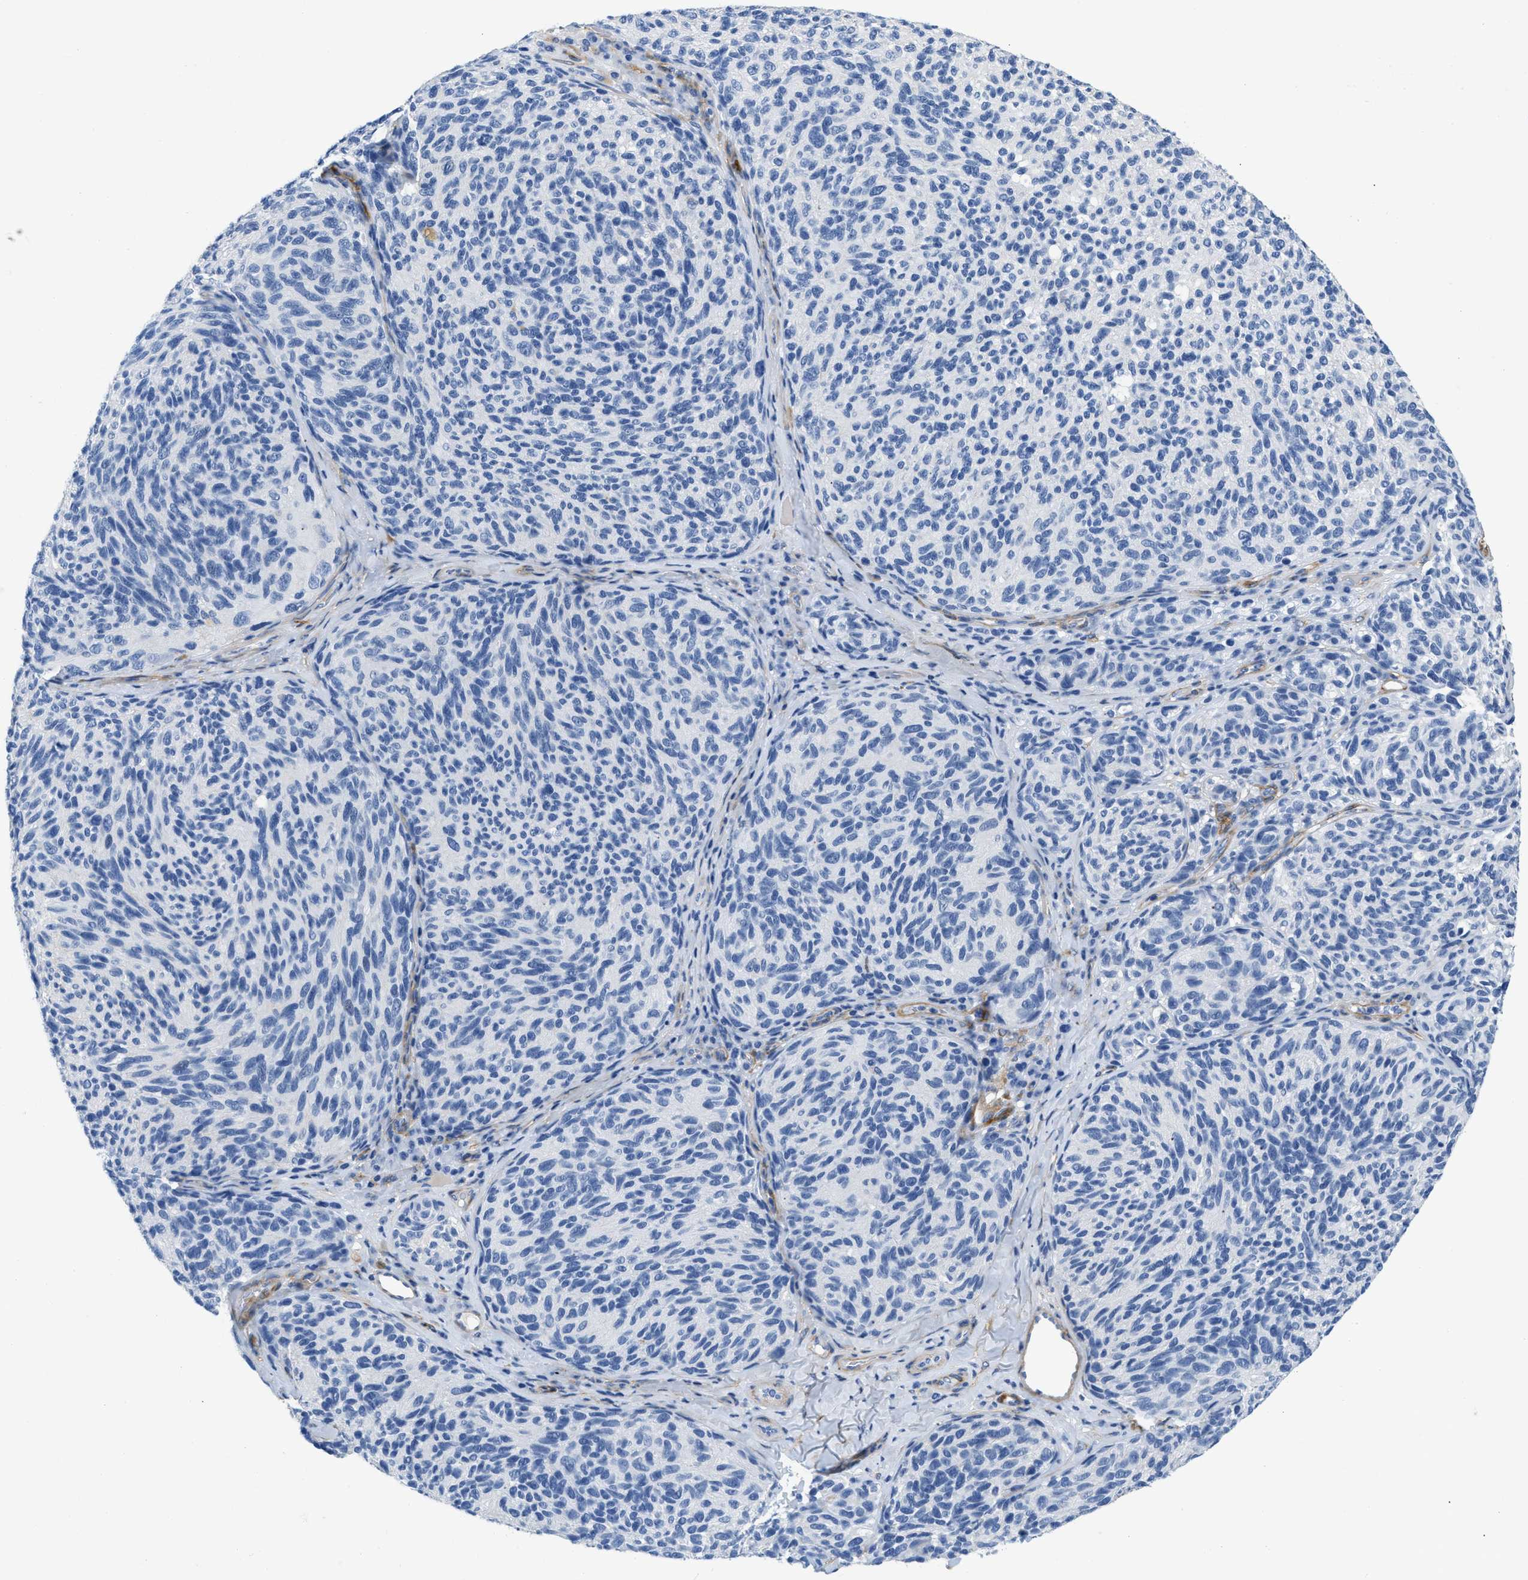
{"staining": {"intensity": "negative", "quantity": "none", "location": "none"}, "tissue": "melanoma", "cell_type": "Tumor cells", "image_type": "cancer", "snomed": [{"axis": "morphology", "description": "Malignant melanoma, NOS"}, {"axis": "topography", "description": "Skin"}], "caption": "Immunohistochemistry photomicrograph of melanoma stained for a protein (brown), which demonstrates no staining in tumor cells.", "gene": "PDGFRB", "patient": {"sex": "female", "age": 73}}